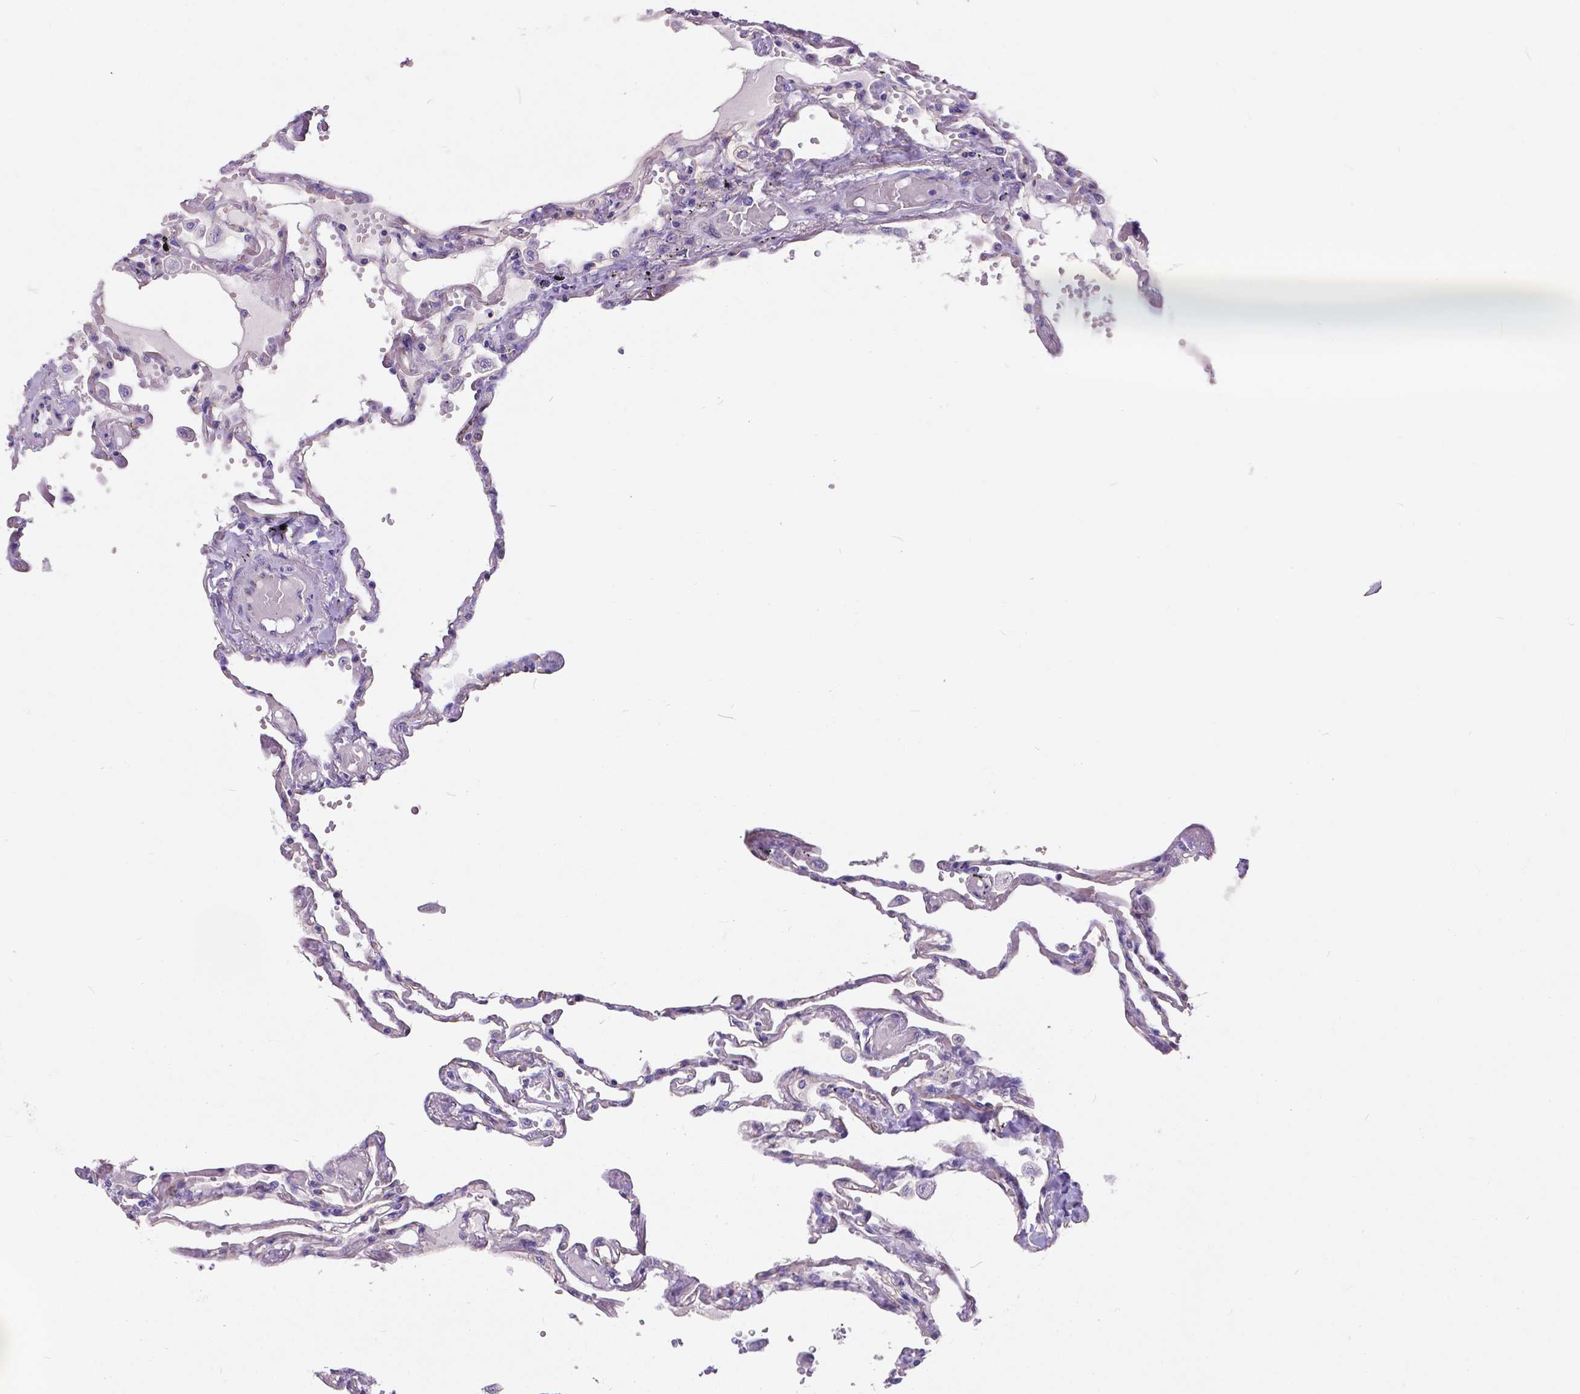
{"staining": {"intensity": "negative", "quantity": "none", "location": "none"}, "tissue": "lung", "cell_type": "Alveolar cells", "image_type": "normal", "snomed": [{"axis": "morphology", "description": "Normal tissue, NOS"}, {"axis": "morphology", "description": "Adenocarcinoma, NOS"}, {"axis": "topography", "description": "Cartilage tissue"}, {"axis": "topography", "description": "Lung"}], "caption": "The photomicrograph displays no significant staining in alveolar cells of lung.", "gene": "OCLN", "patient": {"sex": "female", "age": 67}}